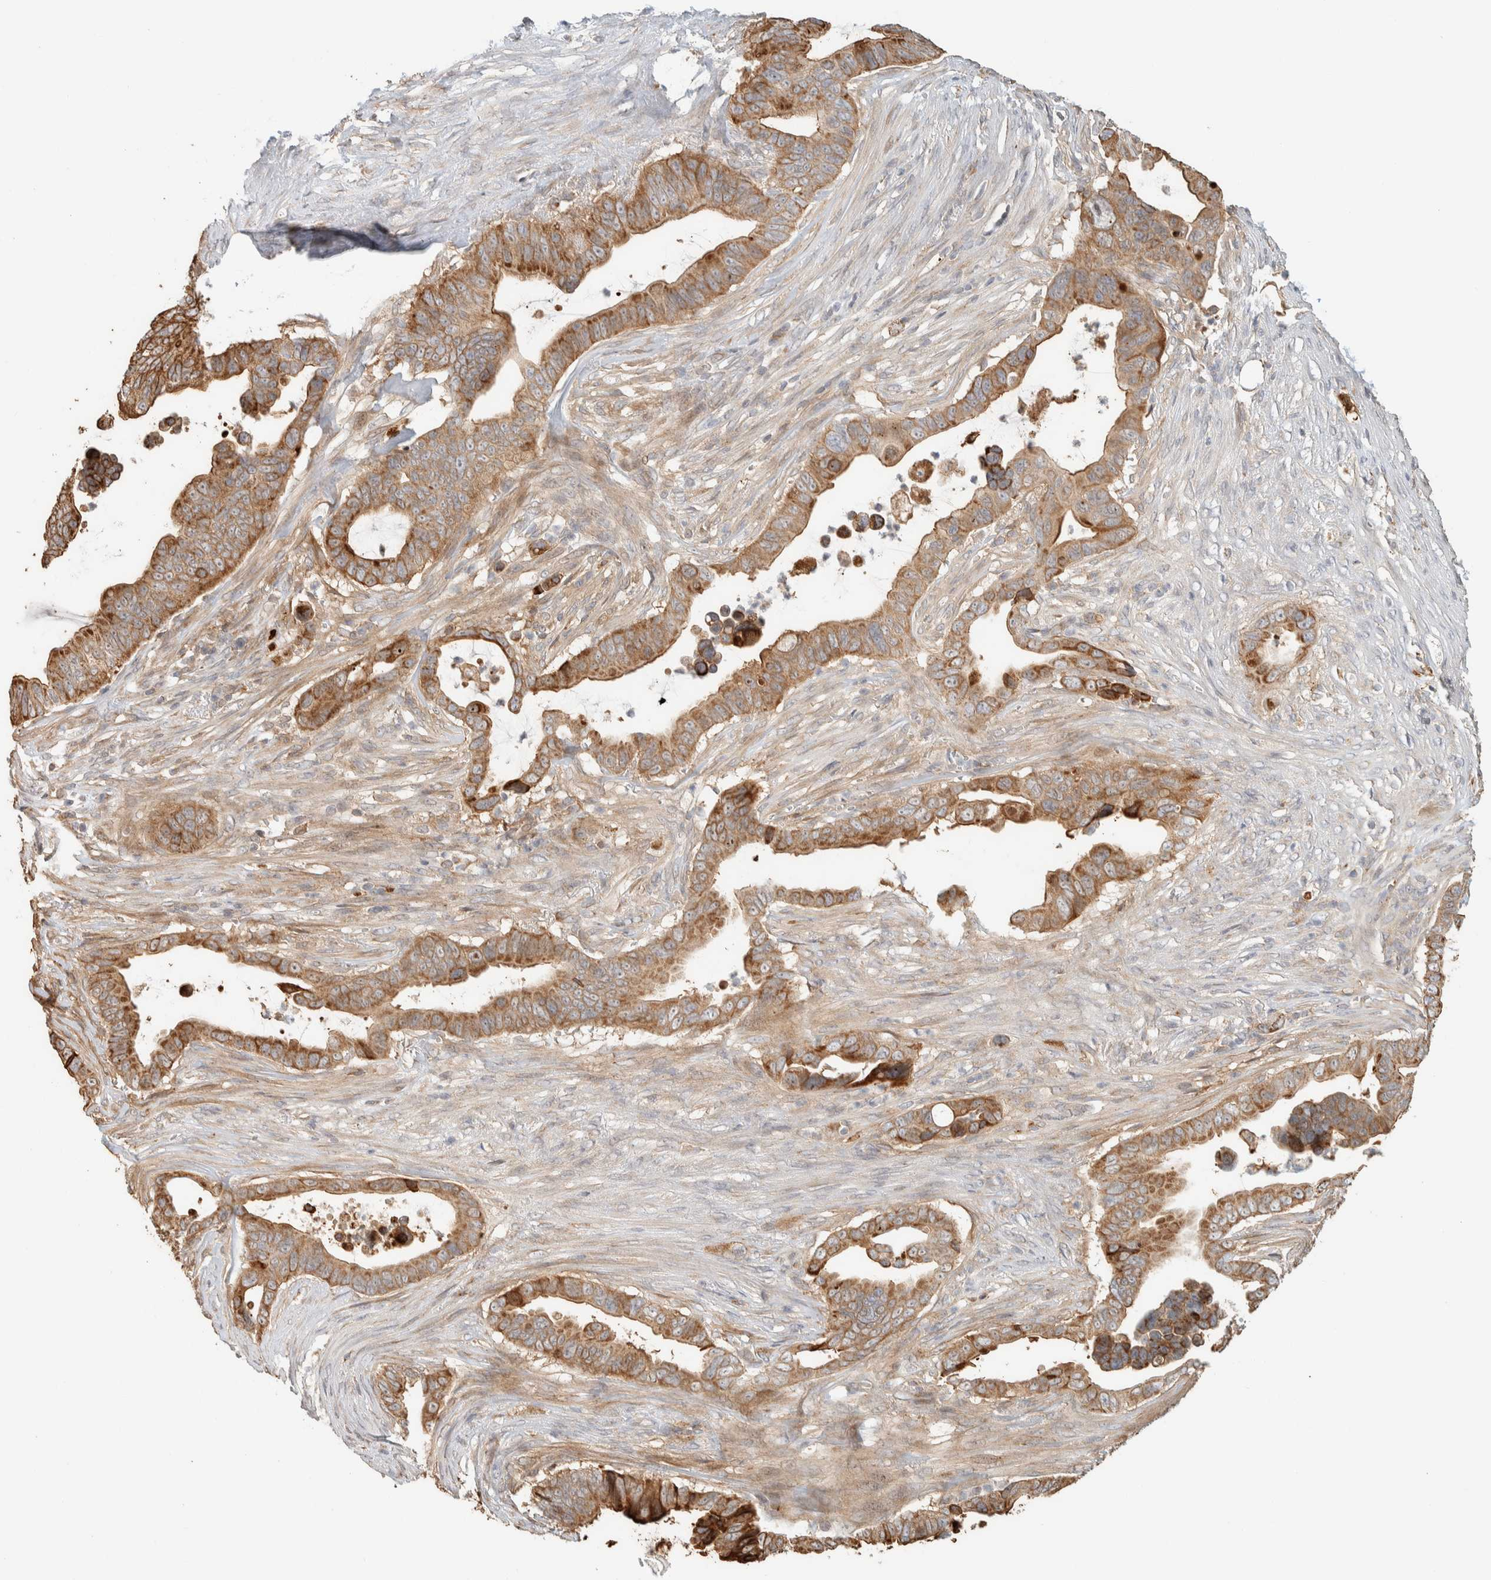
{"staining": {"intensity": "strong", "quantity": ">75%", "location": "cytoplasmic/membranous"}, "tissue": "pancreatic cancer", "cell_type": "Tumor cells", "image_type": "cancer", "snomed": [{"axis": "morphology", "description": "Adenocarcinoma, NOS"}, {"axis": "topography", "description": "Pancreas"}], "caption": "Immunohistochemistry micrograph of pancreatic cancer (adenocarcinoma) stained for a protein (brown), which displays high levels of strong cytoplasmic/membranous expression in approximately >75% of tumor cells.", "gene": "KIF9", "patient": {"sex": "female", "age": 72}}